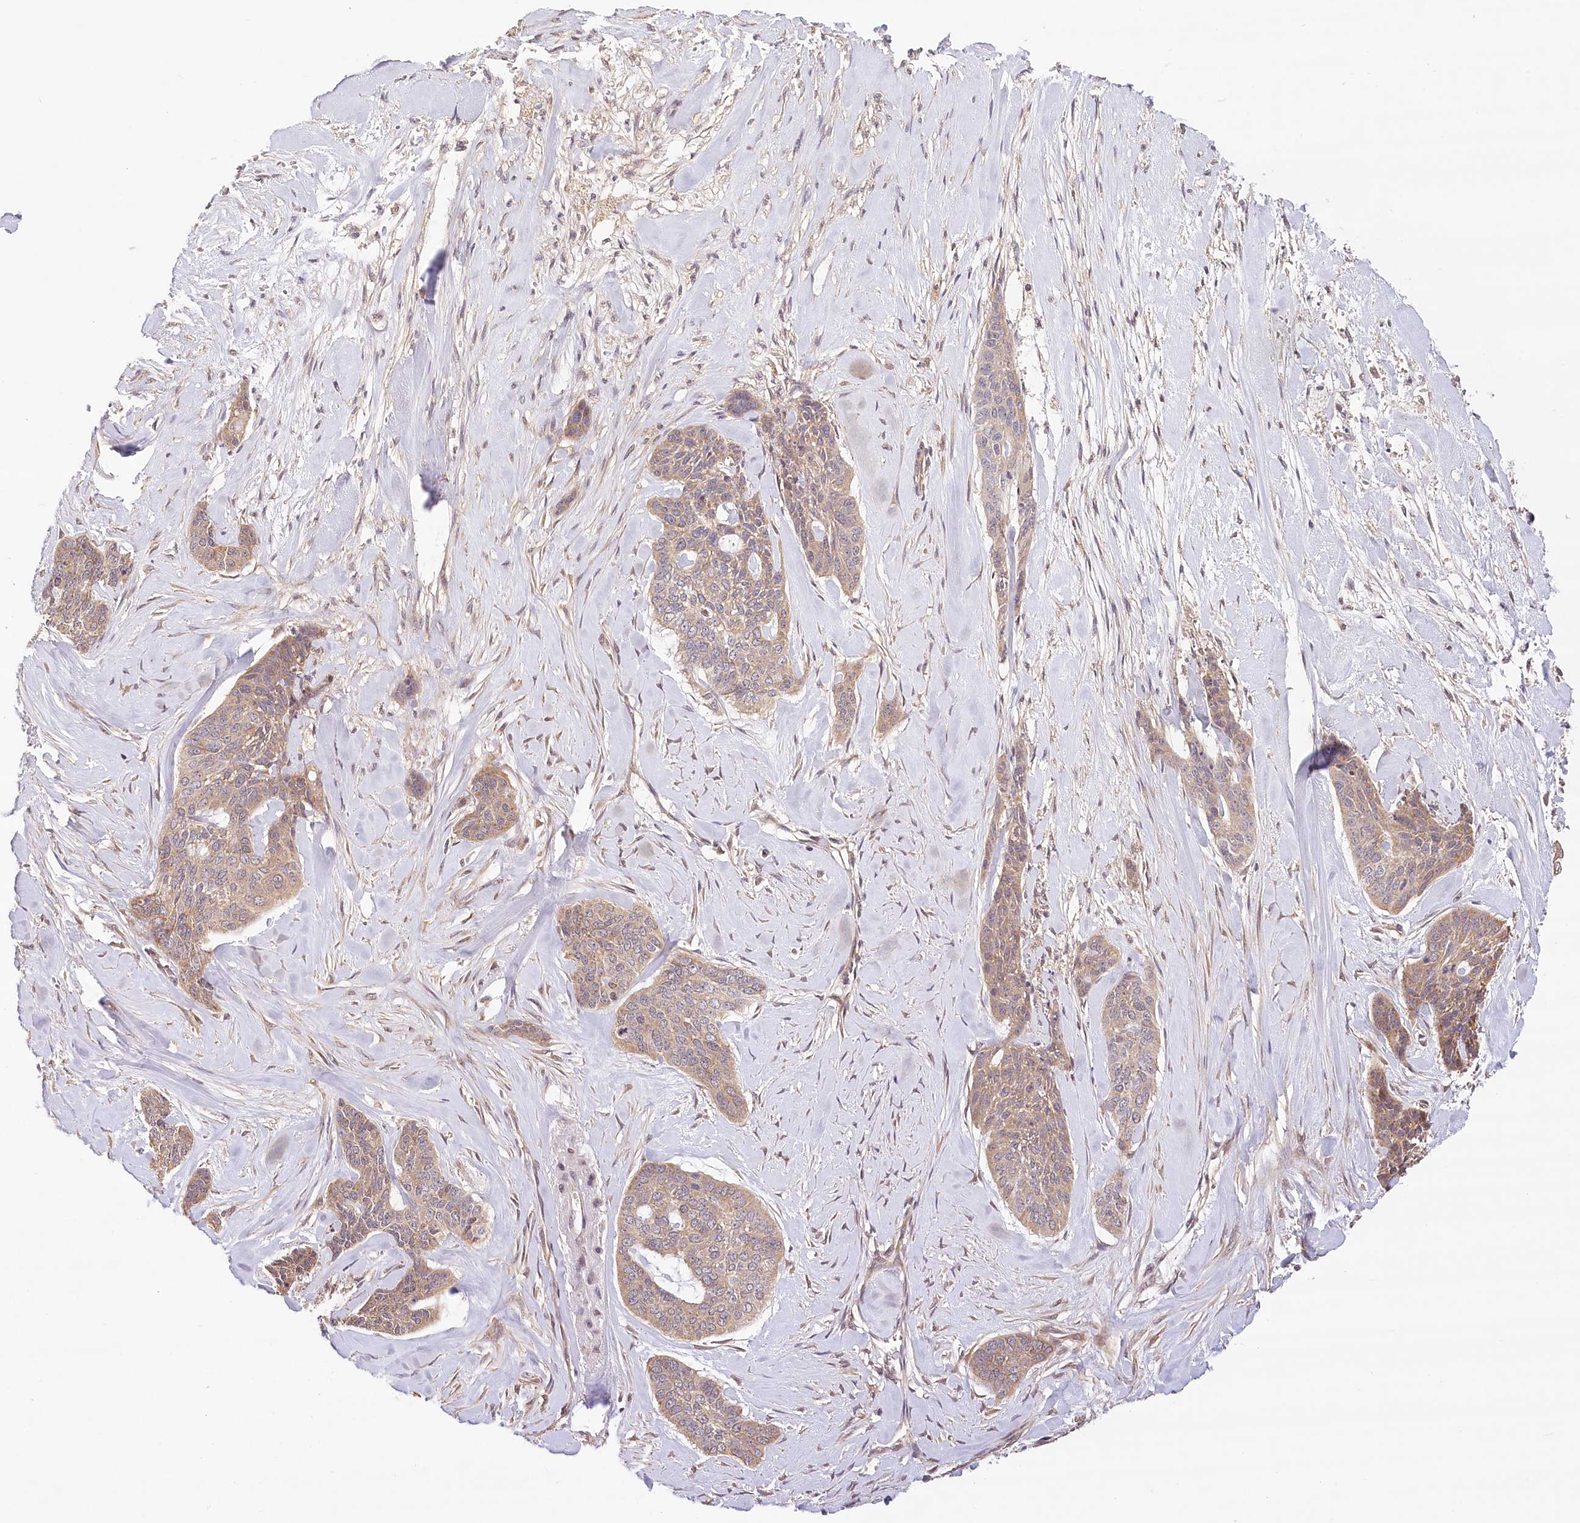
{"staining": {"intensity": "moderate", "quantity": ">75%", "location": "cytoplasmic/membranous"}, "tissue": "skin cancer", "cell_type": "Tumor cells", "image_type": "cancer", "snomed": [{"axis": "morphology", "description": "Basal cell carcinoma"}, {"axis": "topography", "description": "Skin"}], "caption": "The histopathology image reveals staining of skin cancer, revealing moderate cytoplasmic/membranous protein positivity (brown color) within tumor cells.", "gene": "LSS", "patient": {"sex": "female", "age": 64}}